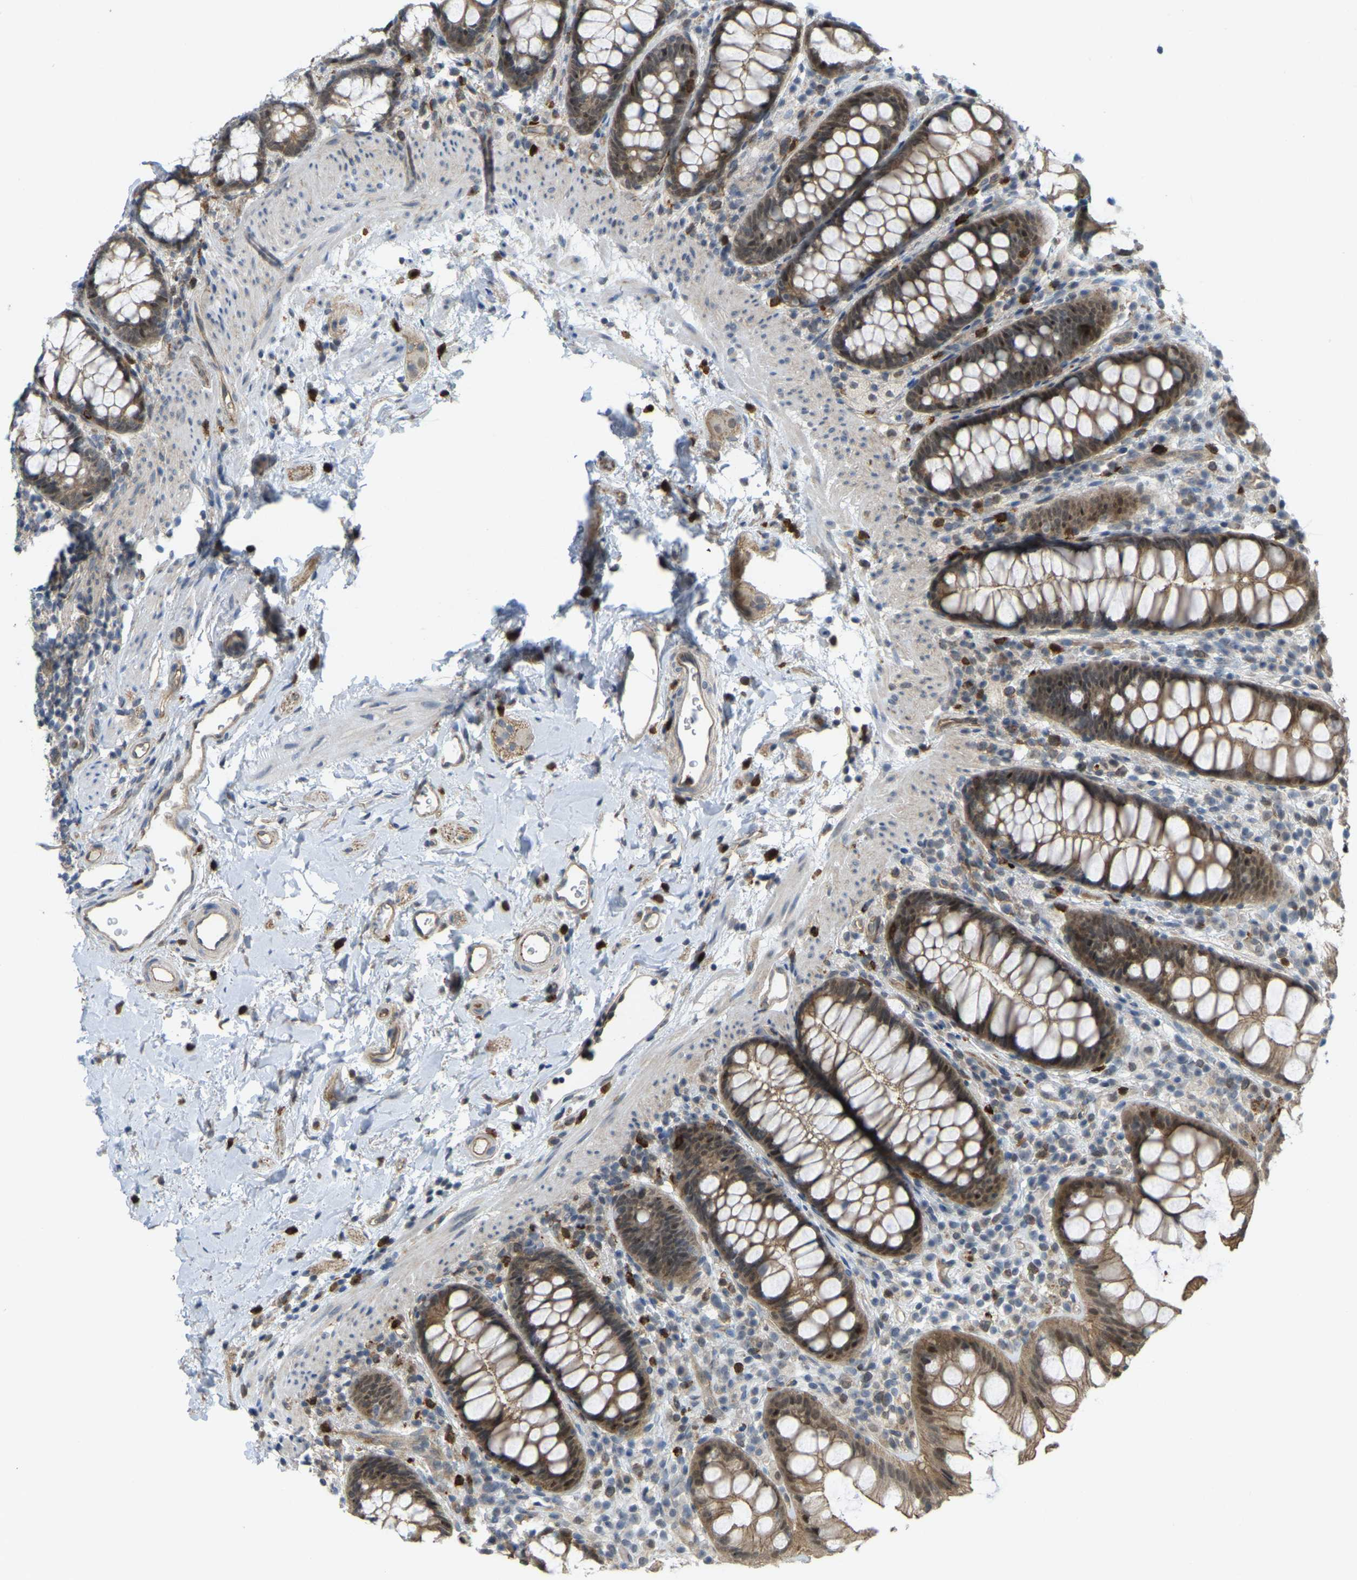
{"staining": {"intensity": "strong", "quantity": ">75%", "location": "cytoplasmic/membranous,nuclear"}, "tissue": "rectum", "cell_type": "Glandular cells", "image_type": "normal", "snomed": [{"axis": "morphology", "description": "Normal tissue, NOS"}, {"axis": "topography", "description": "Rectum"}], "caption": "A high-resolution photomicrograph shows immunohistochemistry (IHC) staining of normal rectum, which shows strong cytoplasmic/membranous,nuclear staining in approximately >75% of glandular cells.", "gene": "SERPINB5", "patient": {"sex": "female", "age": 65}}